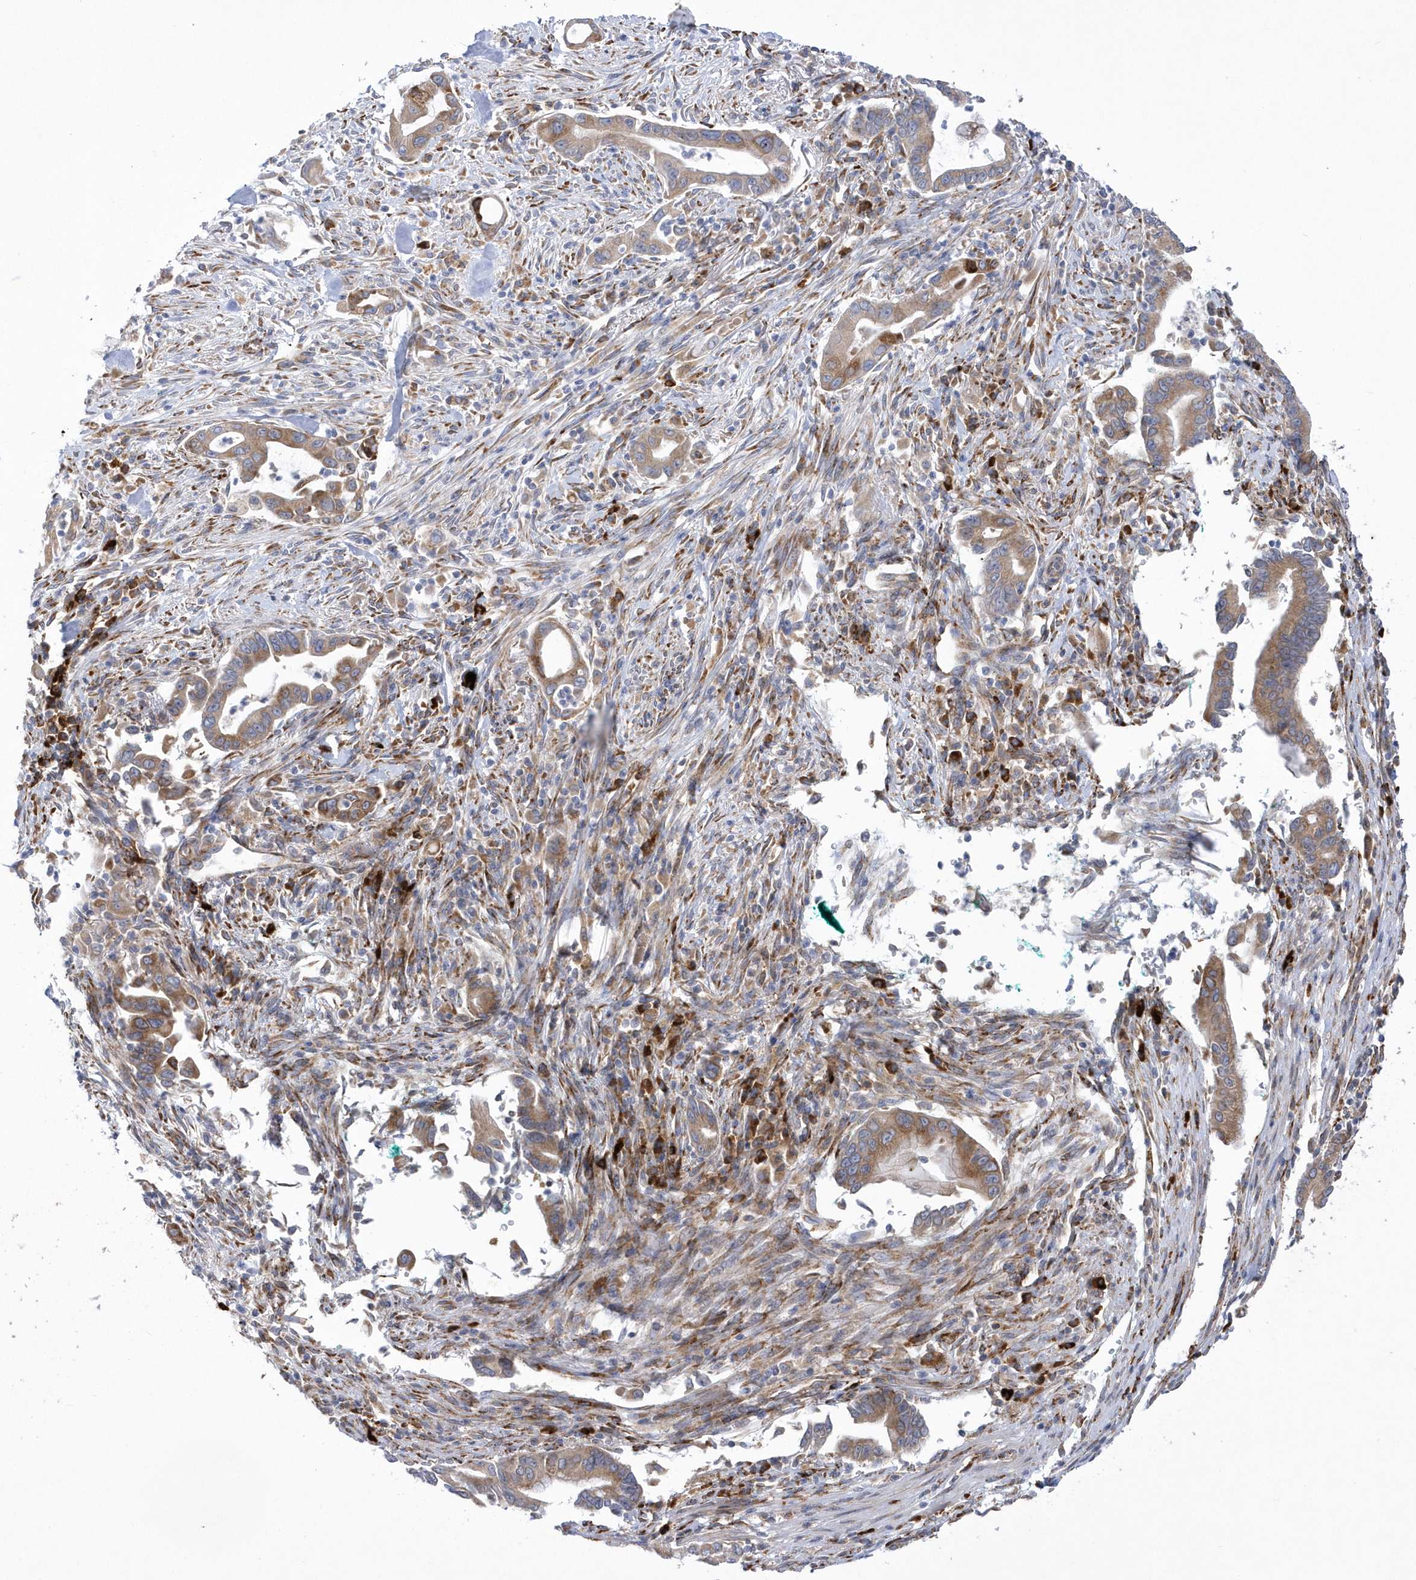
{"staining": {"intensity": "moderate", "quantity": ">75%", "location": "cytoplasmic/membranous"}, "tissue": "pancreatic cancer", "cell_type": "Tumor cells", "image_type": "cancer", "snomed": [{"axis": "morphology", "description": "Adenocarcinoma, NOS"}, {"axis": "topography", "description": "Pancreas"}], "caption": "Tumor cells show medium levels of moderate cytoplasmic/membranous expression in about >75% of cells in human adenocarcinoma (pancreatic). The protein of interest is stained brown, and the nuclei are stained in blue (DAB IHC with brightfield microscopy, high magnification).", "gene": "MED31", "patient": {"sex": "male", "age": 78}}